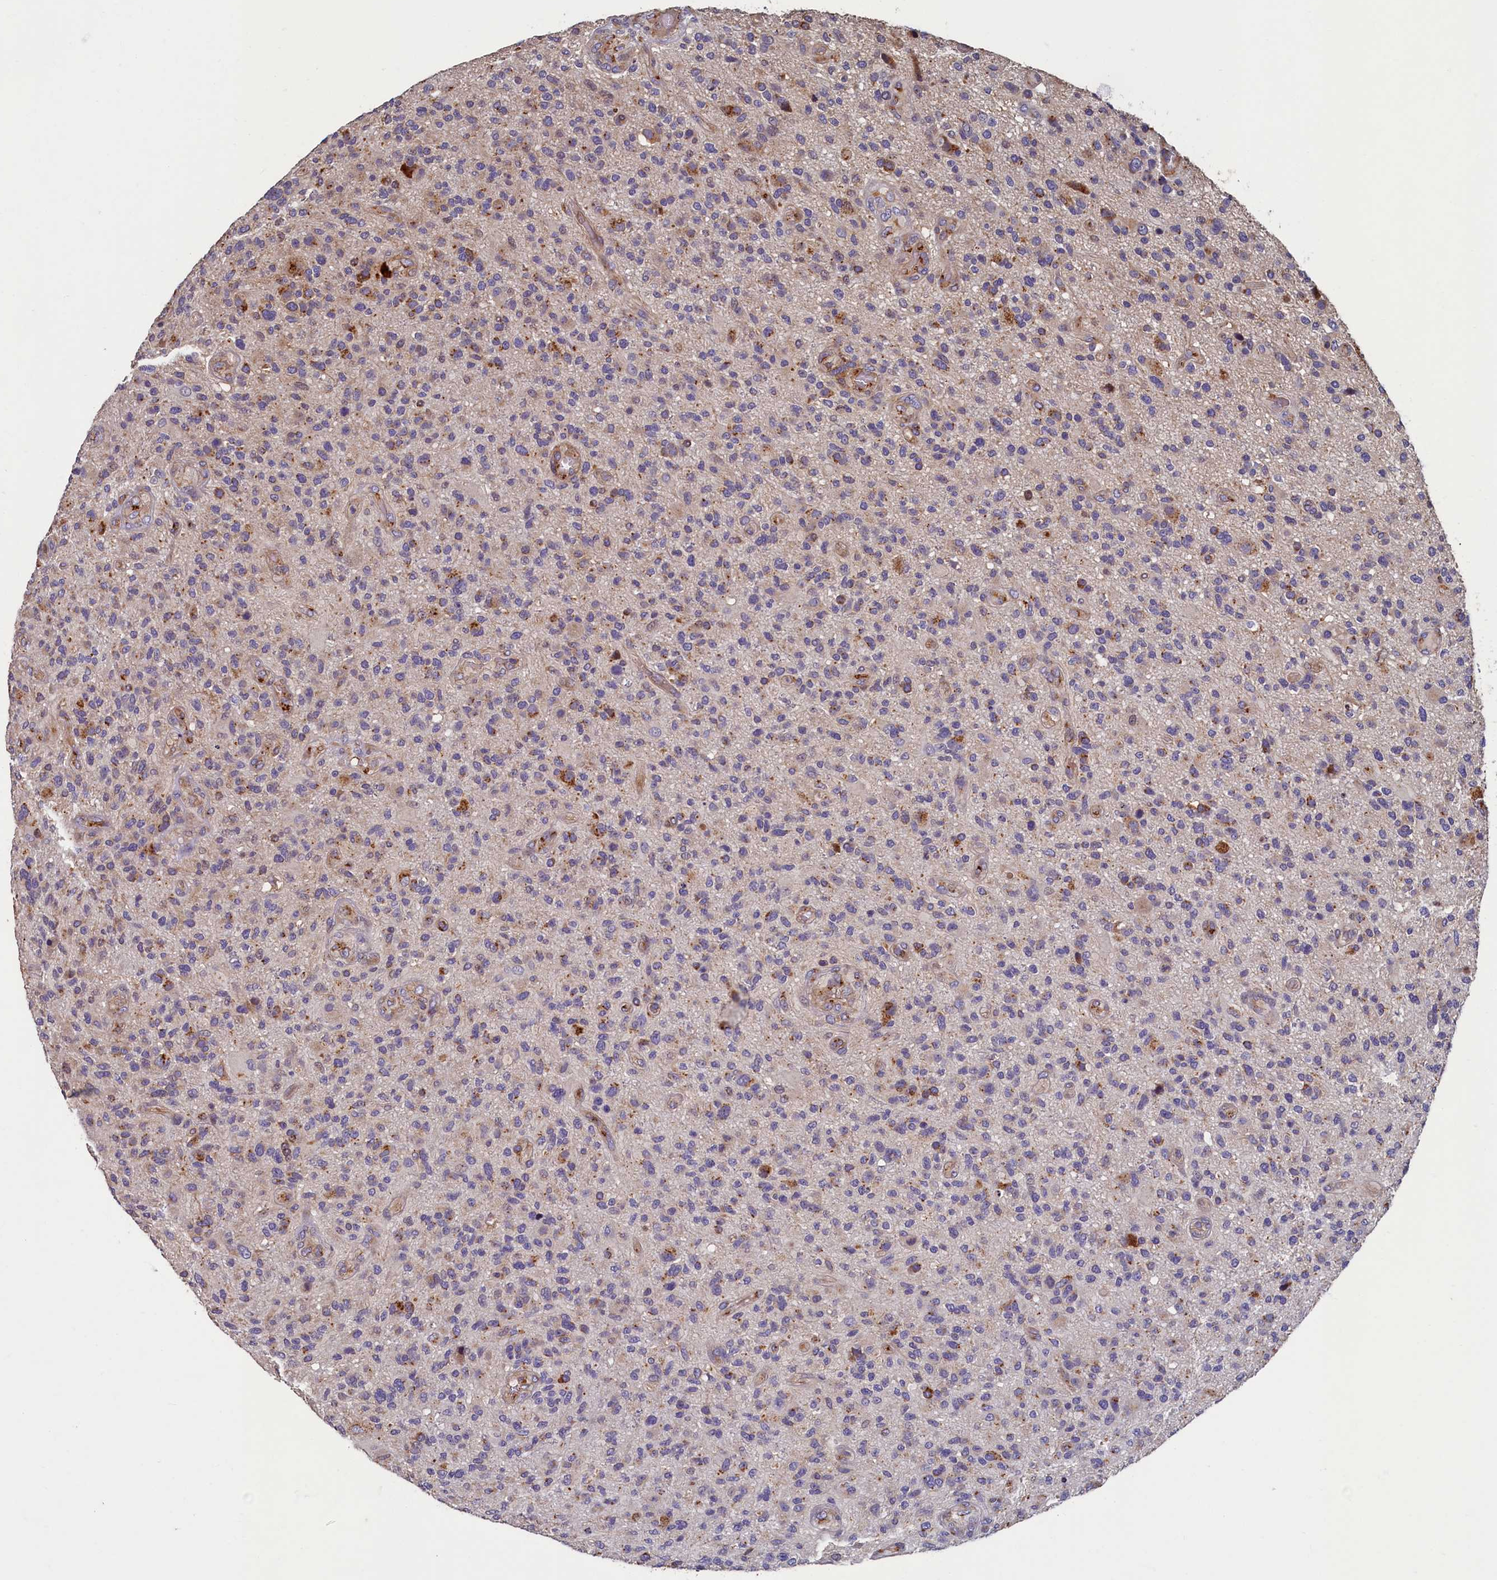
{"staining": {"intensity": "weak", "quantity": "<25%", "location": "cytoplasmic/membranous"}, "tissue": "glioma", "cell_type": "Tumor cells", "image_type": "cancer", "snomed": [{"axis": "morphology", "description": "Glioma, malignant, High grade"}, {"axis": "topography", "description": "Brain"}], "caption": "Tumor cells show no significant protein expression in malignant high-grade glioma.", "gene": "TMEM181", "patient": {"sex": "male", "age": 47}}